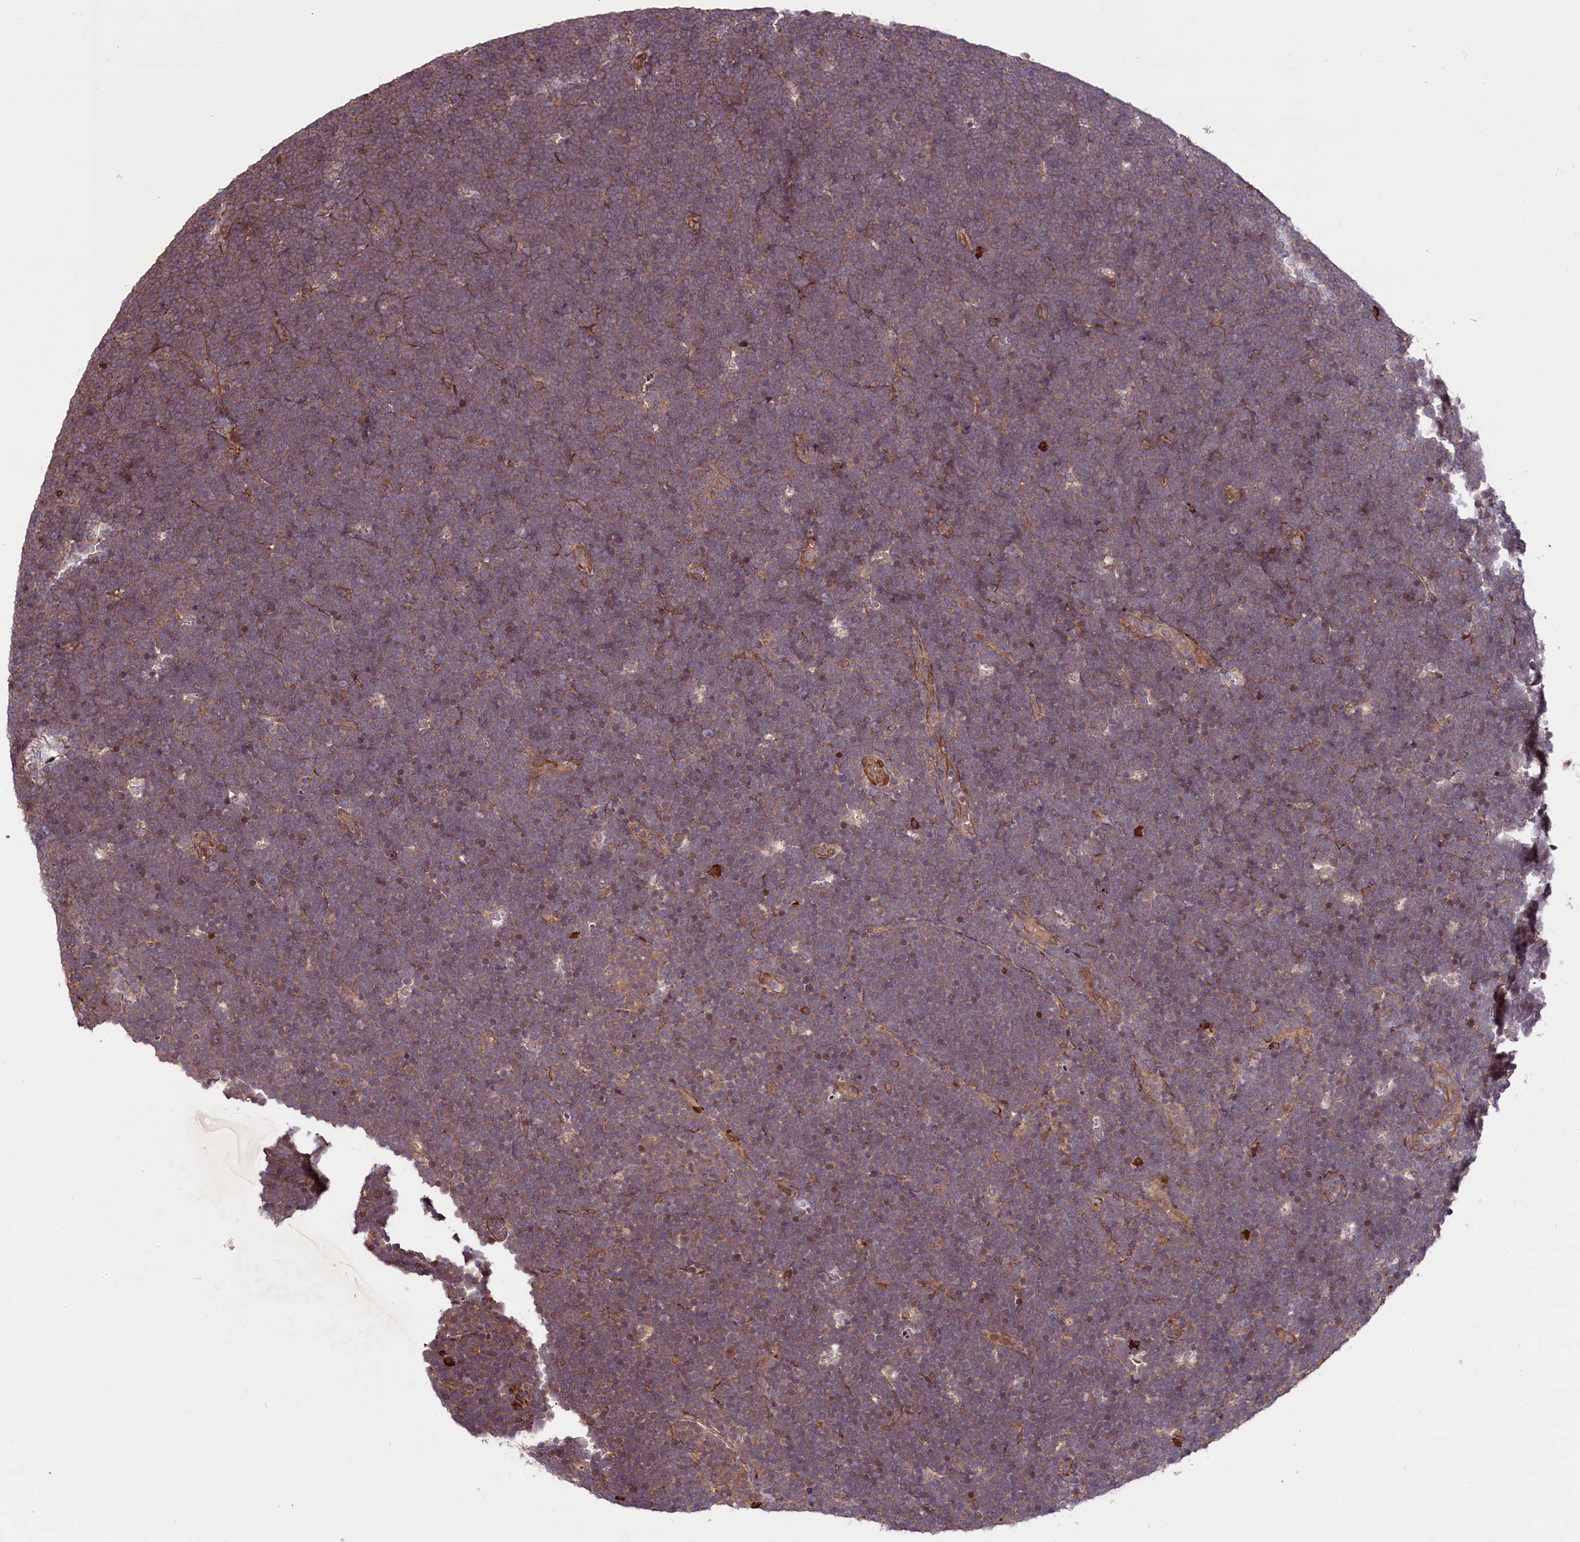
{"staining": {"intensity": "moderate", "quantity": ">75%", "location": "cytoplasmic/membranous"}, "tissue": "lymphoma", "cell_type": "Tumor cells", "image_type": "cancer", "snomed": [{"axis": "morphology", "description": "Malignant lymphoma, non-Hodgkin's type, High grade"}, {"axis": "topography", "description": "Lymph node"}], "caption": "Lymphoma stained with DAB immunohistochemistry demonstrates medium levels of moderate cytoplasmic/membranous staining in approximately >75% of tumor cells.", "gene": "HDAC5", "patient": {"sex": "male", "age": 13}}